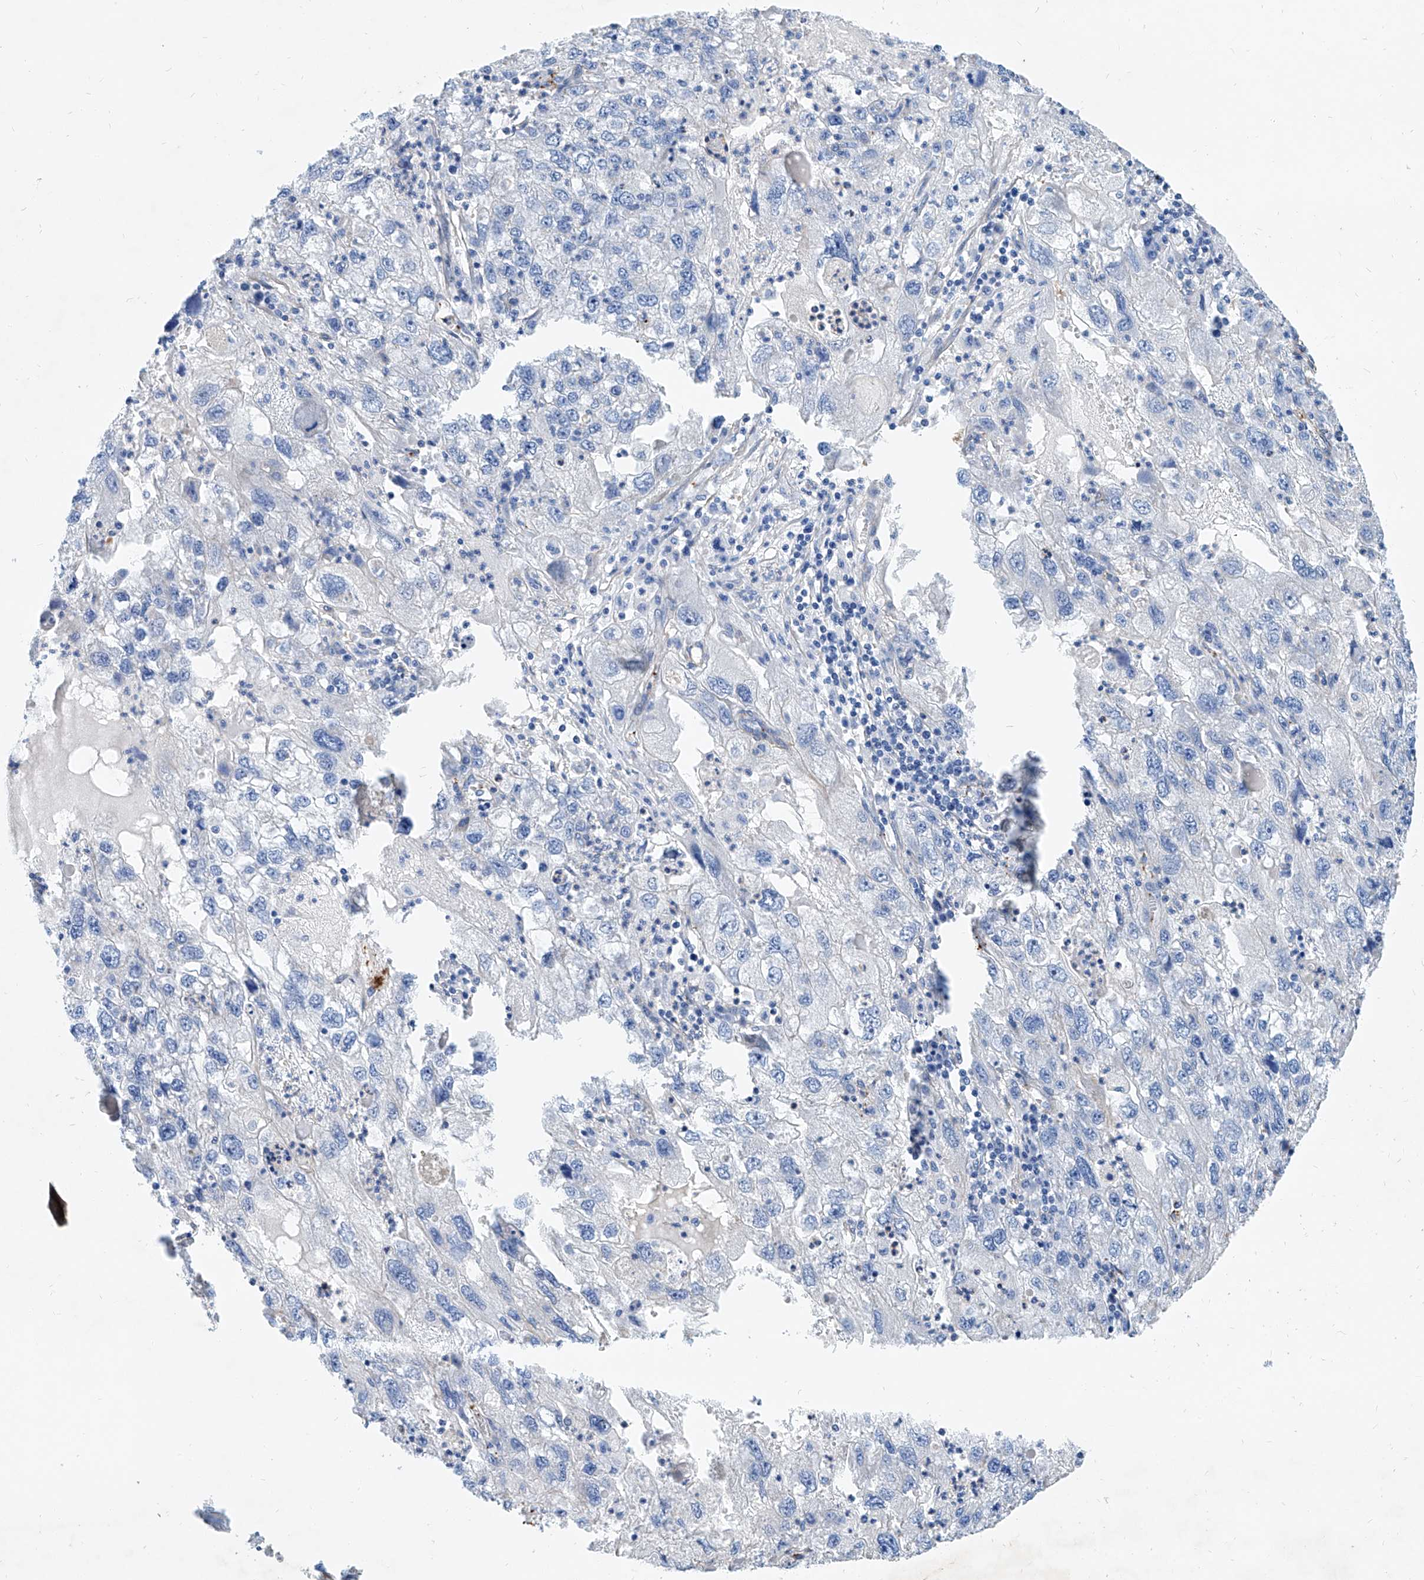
{"staining": {"intensity": "negative", "quantity": "none", "location": "none"}, "tissue": "endometrial cancer", "cell_type": "Tumor cells", "image_type": "cancer", "snomed": [{"axis": "morphology", "description": "Adenocarcinoma, NOS"}, {"axis": "topography", "description": "Endometrium"}], "caption": "IHC histopathology image of neoplastic tissue: endometrial adenocarcinoma stained with DAB exhibits no significant protein positivity in tumor cells.", "gene": "TAS2R60", "patient": {"sex": "female", "age": 49}}